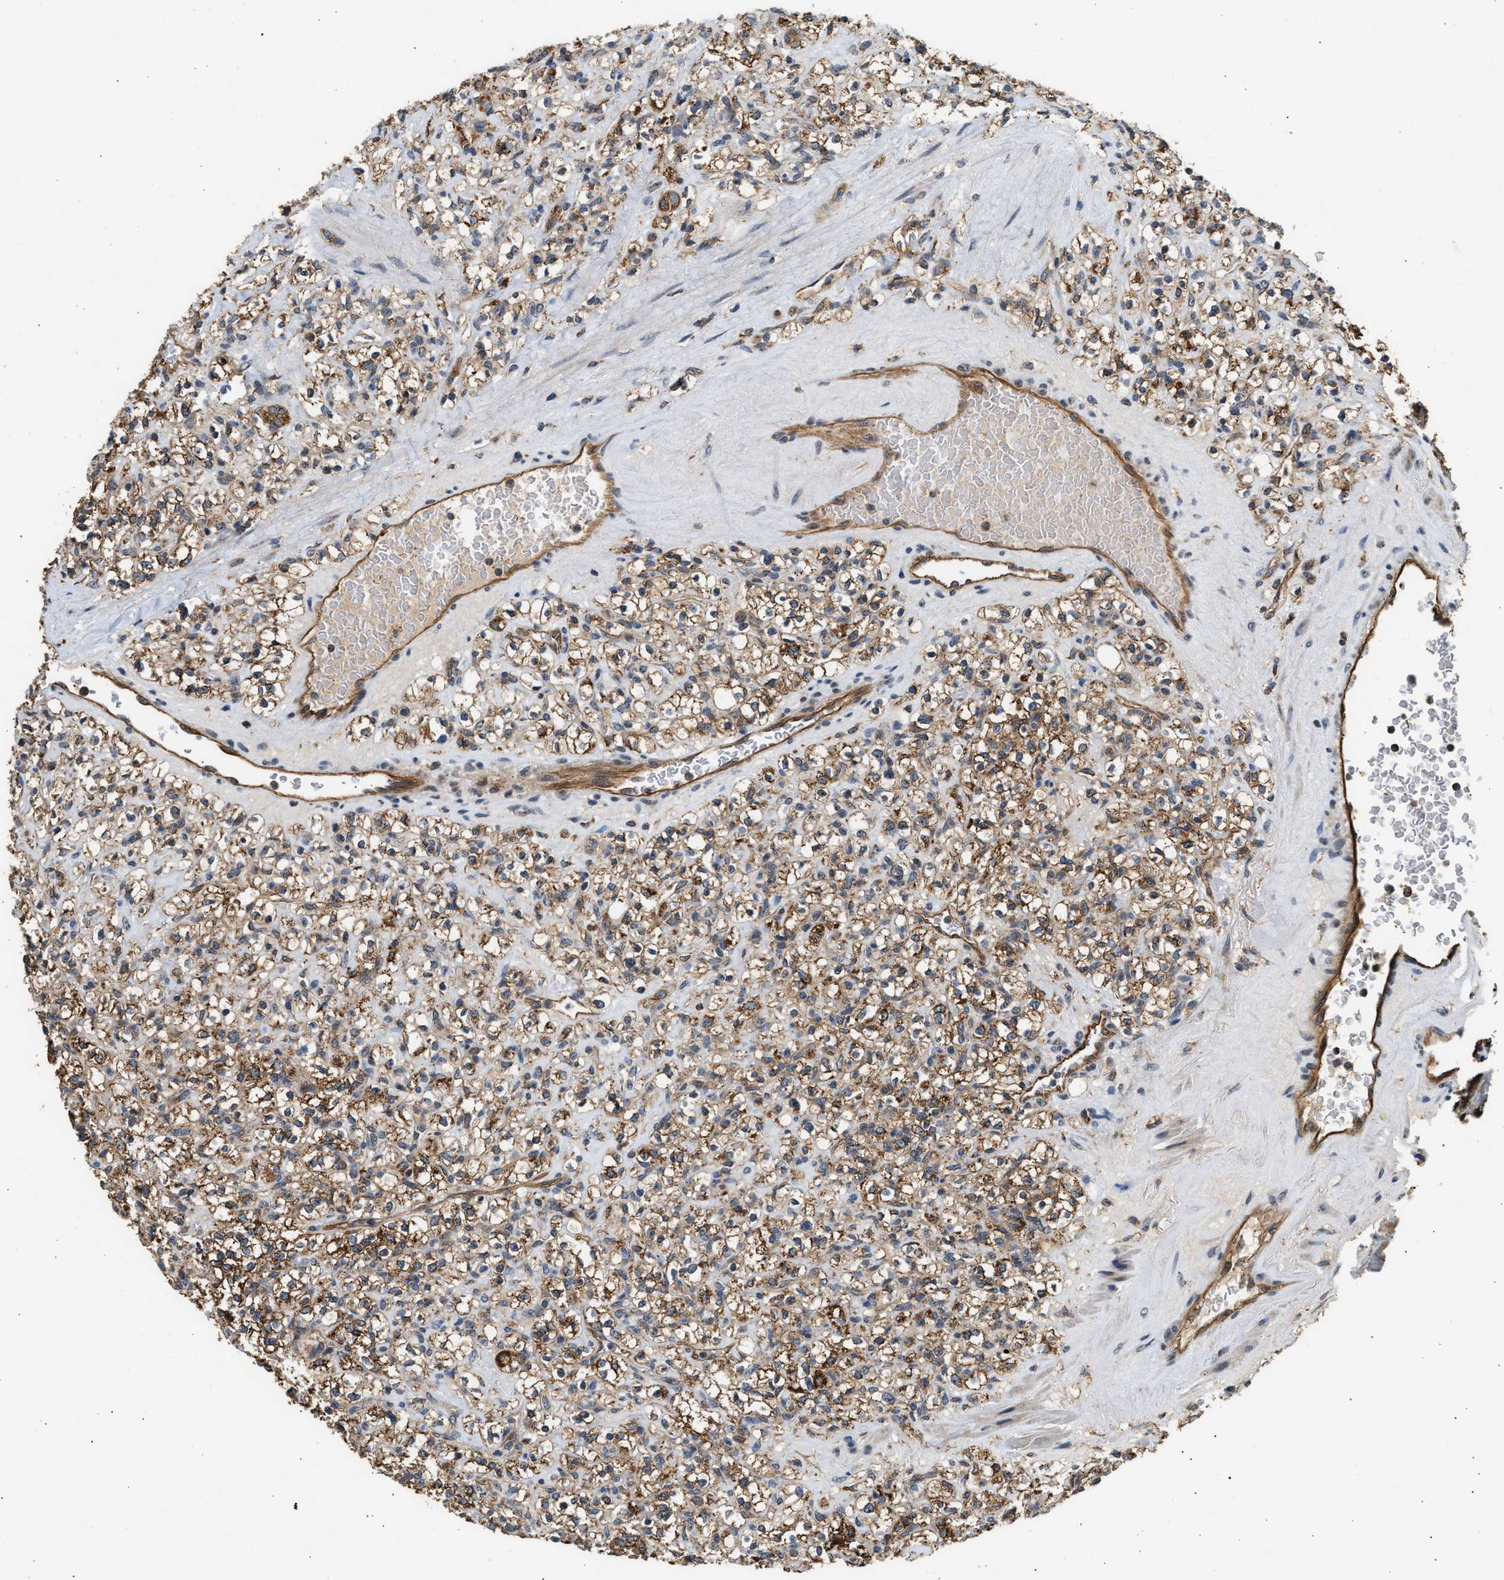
{"staining": {"intensity": "moderate", "quantity": ">75%", "location": "cytoplasmic/membranous"}, "tissue": "renal cancer", "cell_type": "Tumor cells", "image_type": "cancer", "snomed": [{"axis": "morphology", "description": "Normal tissue, NOS"}, {"axis": "morphology", "description": "Adenocarcinoma, NOS"}, {"axis": "topography", "description": "Kidney"}], "caption": "Tumor cells exhibit moderate cytoplasmic/membranous staining in approximately >75% of cells in renal cancer.", "gene": "DUSP14", "patient": {"sex": "female", "age": 72}}